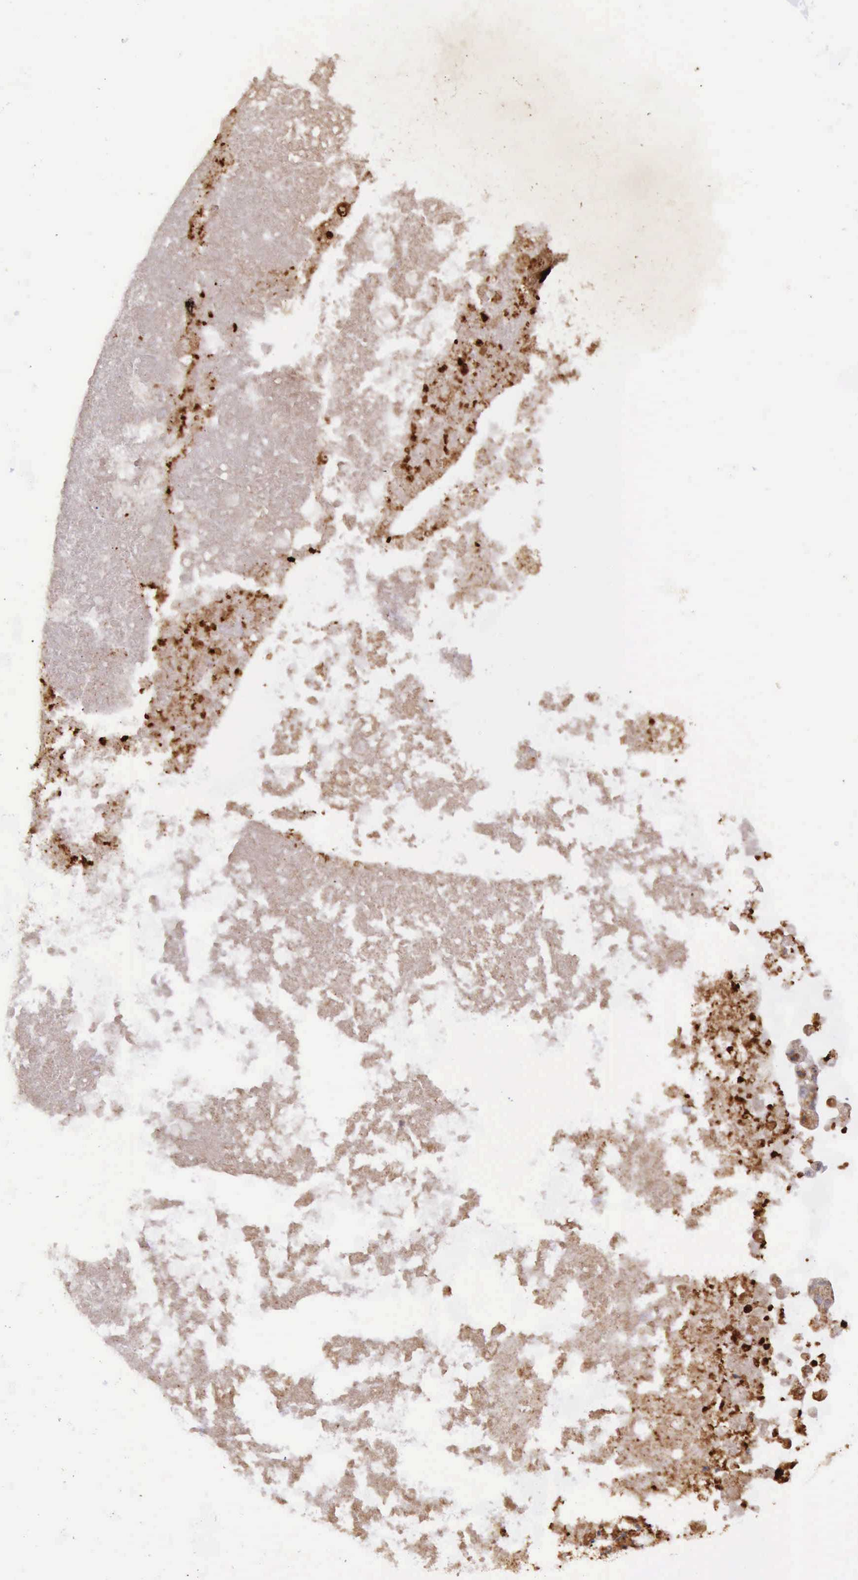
{"staining": {"intensity": "moderate", "quantity": "25%-75%", "location": "cytoplasmic/membranous"}, "tissue": "ovarian cancer", "cell_type": "Tumor cells", "image_type": "cancer", "snomed": [{"axis": "morphology", "description": "Cystadenocarcinoma, mucinous, NOS"}, {"axis": "topography", "description": "Ovary"}], "caption": "A photomicrograph of mucinous cystadenocarcinoma (ovarian) stained for a protein demonstrates moderate cytoplasmic/membranous brown staining in tumor cells. The staining was performed using DAB (3,3'-diaminobenzidine) to visualize the protein expression in brown, while the nuclei were stained in blue with hematoxylin (Magnification: 20x).", "gene": "ARMCX3", "patient": {"sex": "female", "age": 37}}